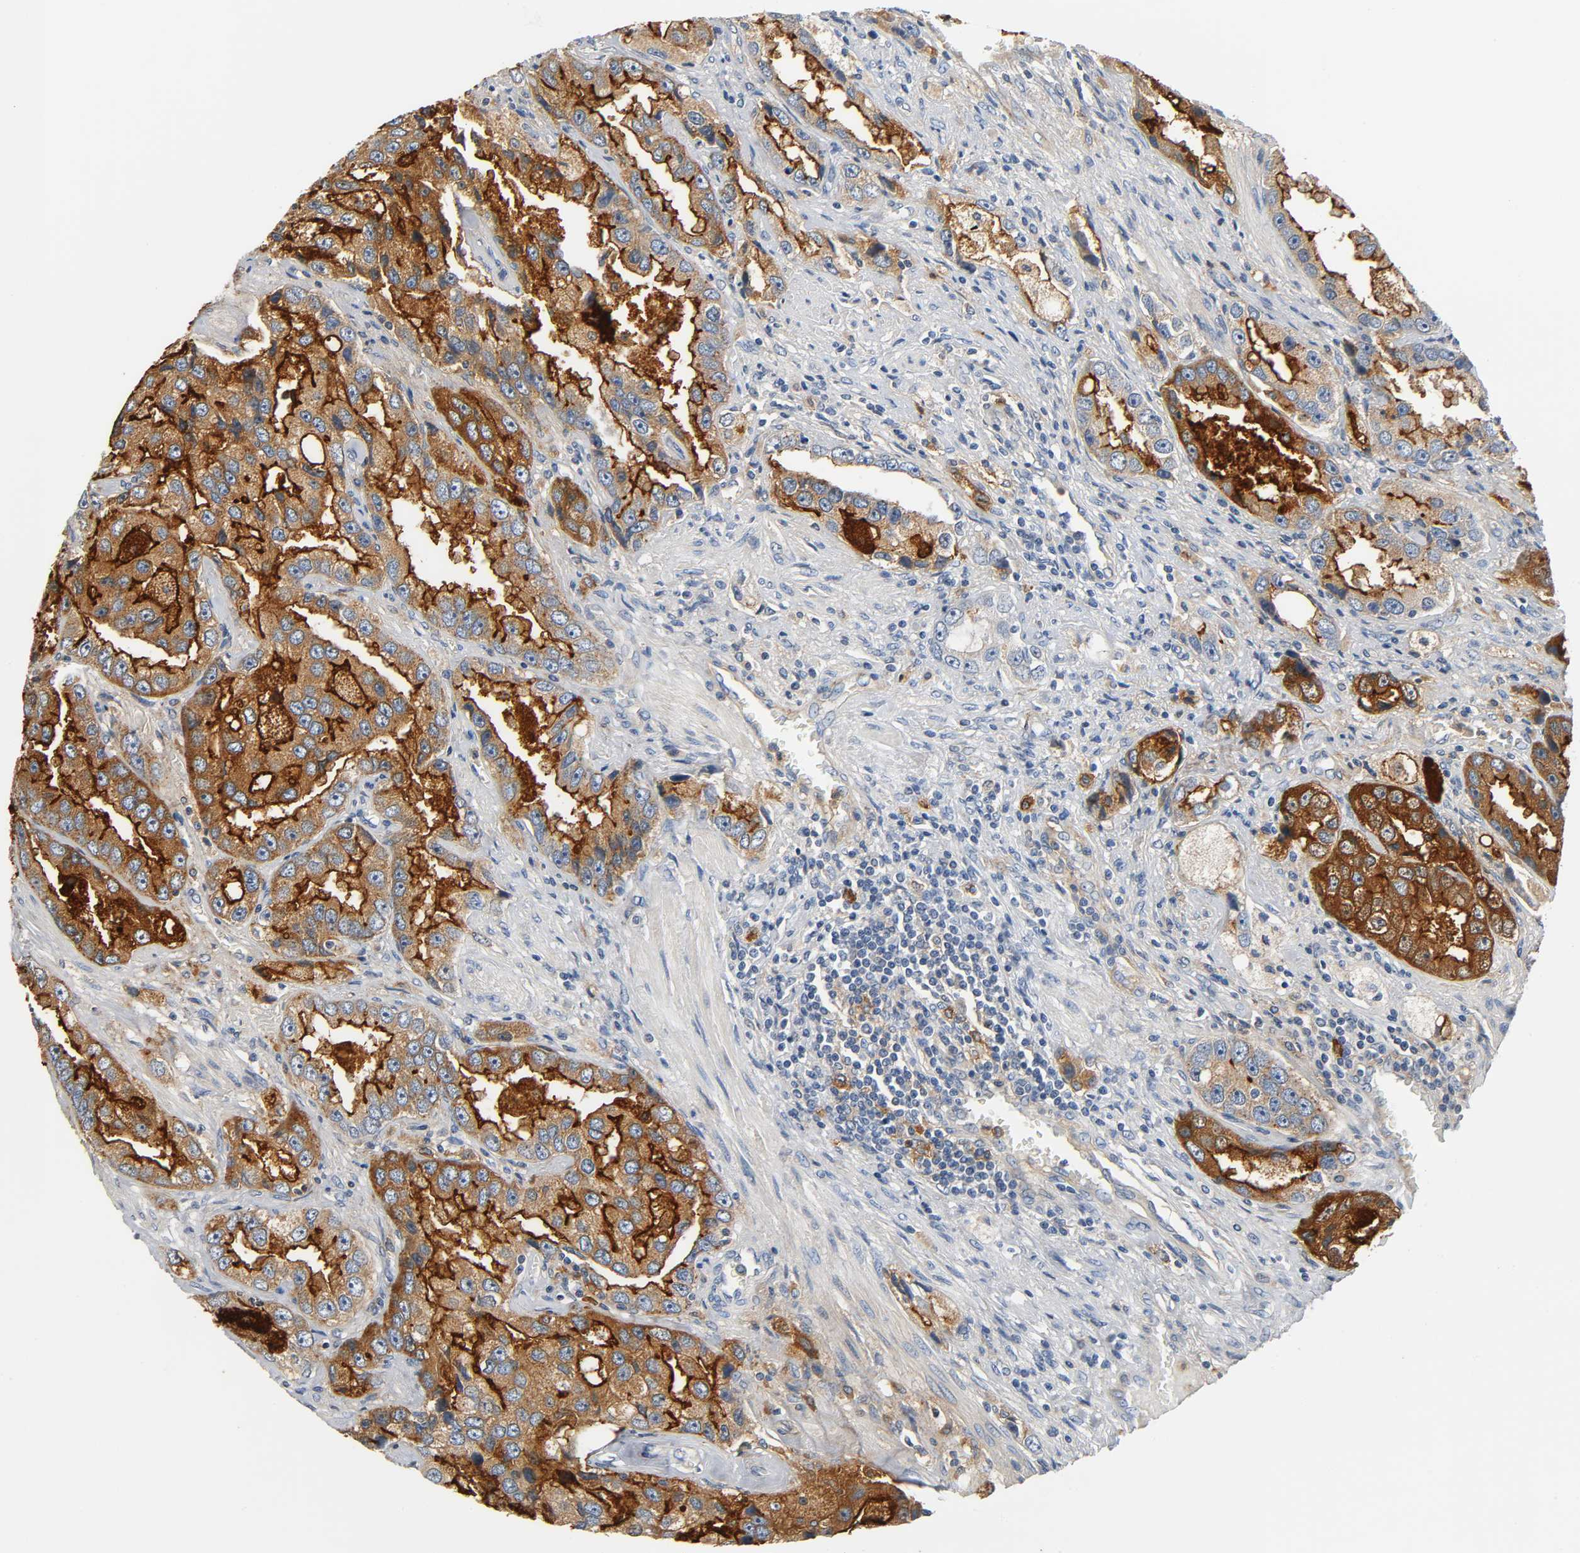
{"staining": {"intensity": "strong", "quantity": ">75%", "location": "cytoplasmic/membranous"}, "tissue": "prostate cancer", "cell_type": "Tumor cells", "image_type": "cancer", "snomed": [{"axis": "morphology", "description": "Adenocarcinoma, High grade"}, {"axis": "topography", "description": "Prostate"}], "caption": "A brown stain shows strong cytoplasmic/membranous staining of a protein in prostate cancer (adenocarcinoma (high-grade)) tumor cells.", "gene": "ANPEP", "patient": {"sex": "male", "age": 63}}